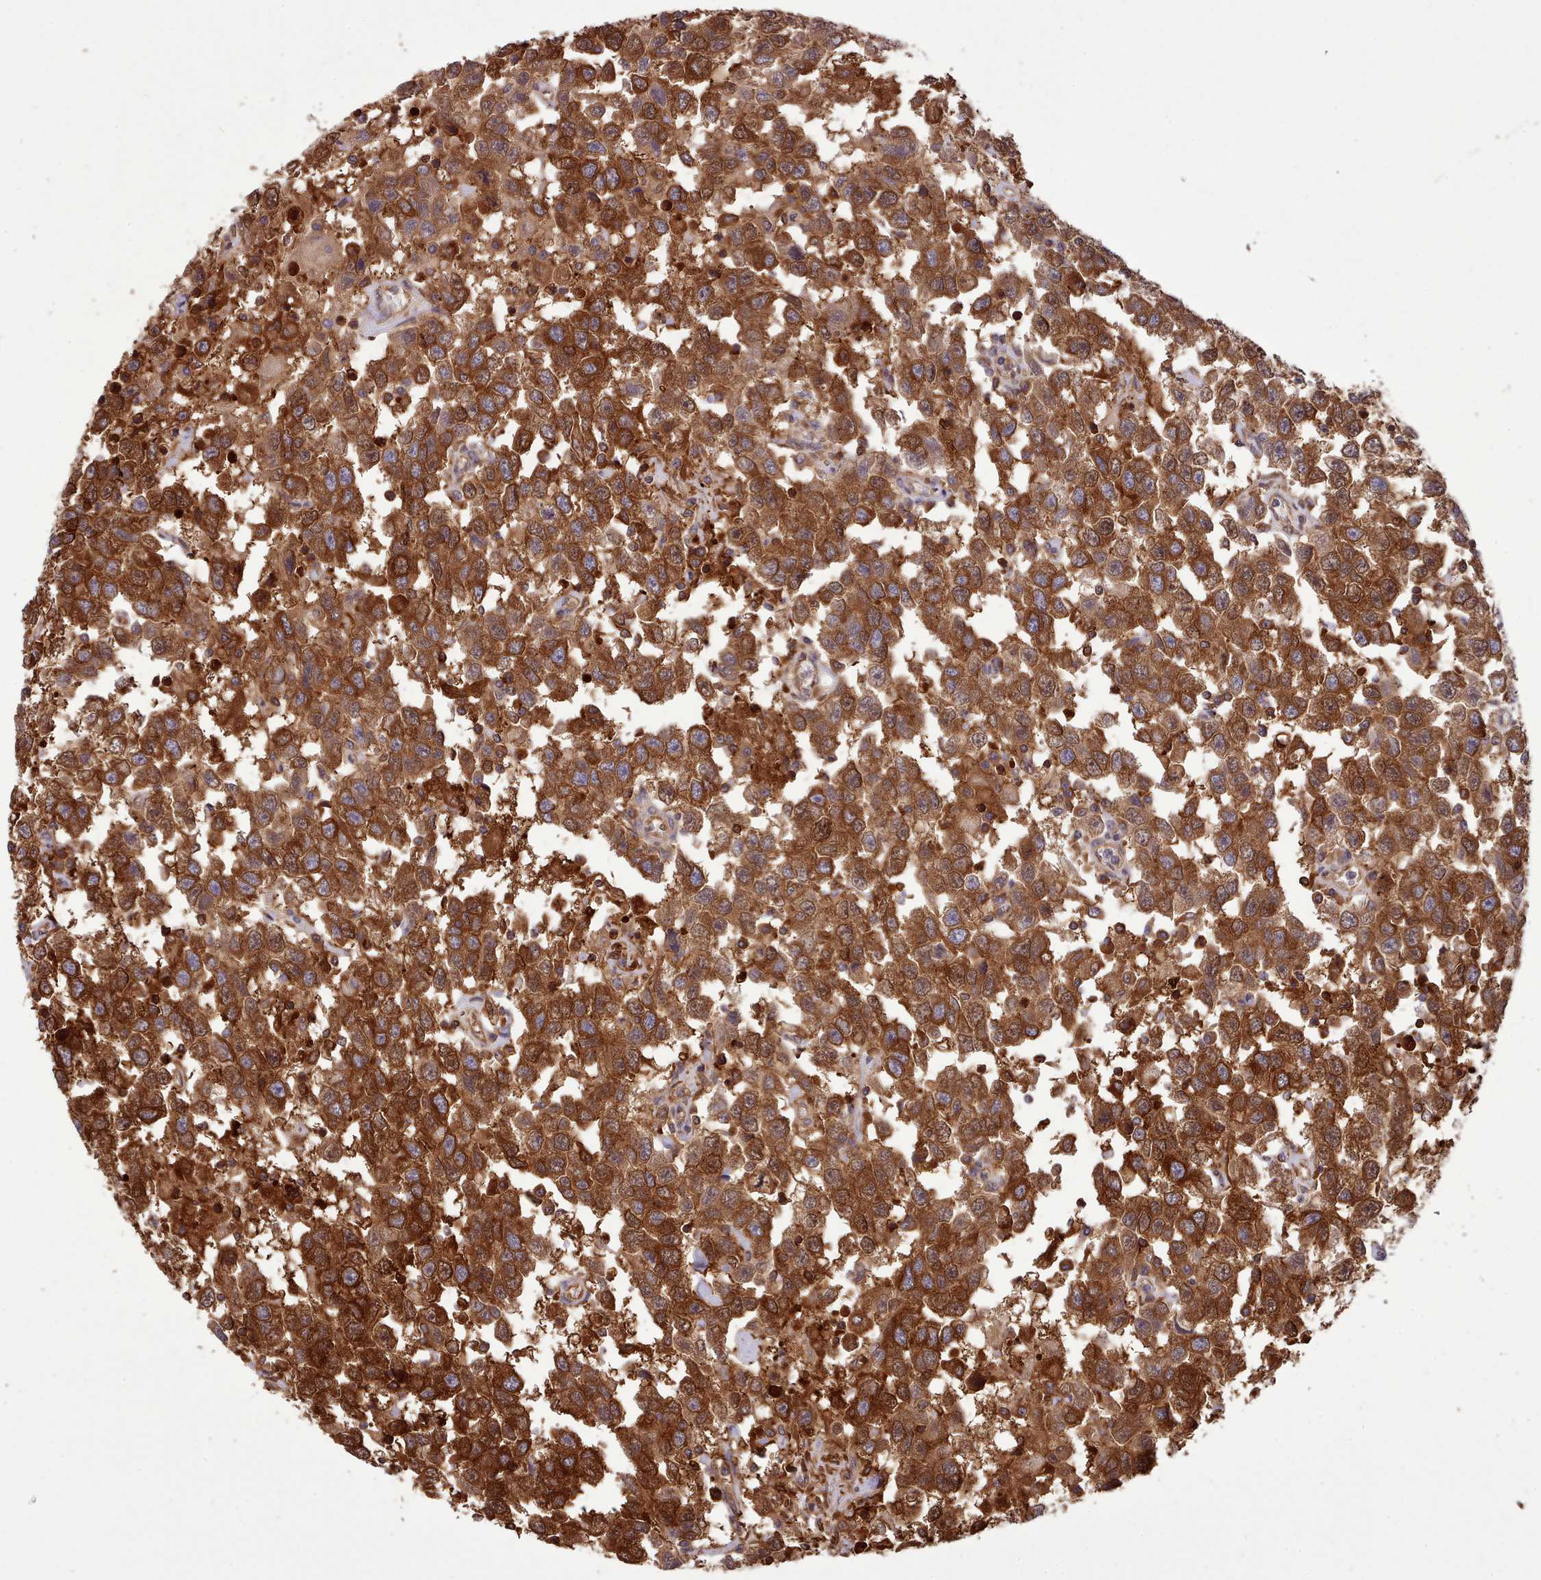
{"staining": {"intensity": "strong", "quantity": ">75%", "location": "cytoplasmic/membranous"}, "tissue": "testis cancer", "cell_type": "Tumor cells", "image_type": "cancer", "snomed": [{"axis": "morphology", "description": "Seminoma, NOS"}, {"axis": "topography", "description": "Testis"}], "caption": "Protein positivity by IHC demonstrates strong cytoplasmic/membranous positivity in about >75% of tumor cells in testis cancer.", "gene": "SLC4A9", "patient": {"sex": "male", "age": 41}}